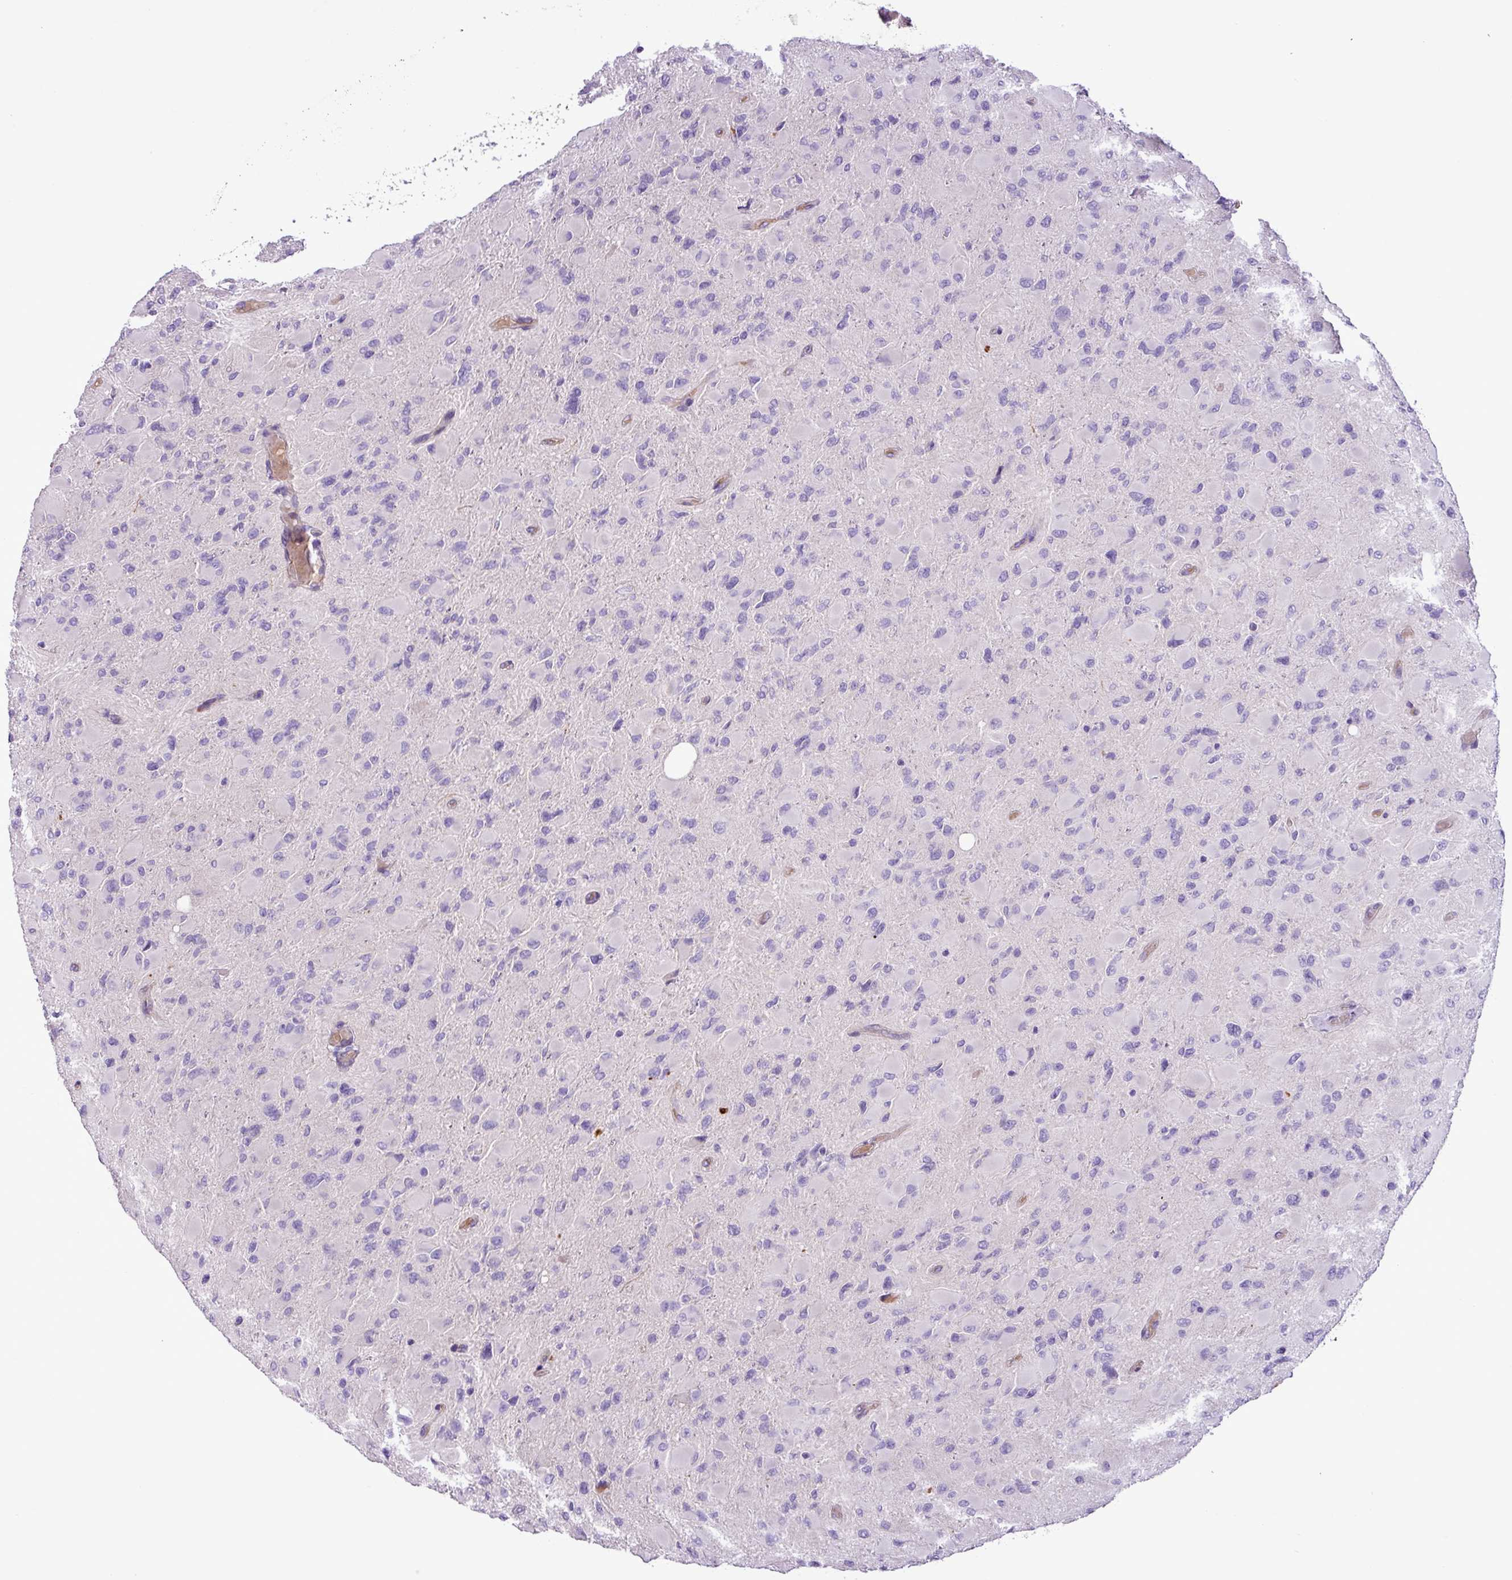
{"staining": {"intensity": "negative", "quantity": "none", "location": "none"}, "tissue": "glioma", "cell_type": "Tumor cells", "image_type": "cancer", "snomed": [{"axis": "morphology", "description": "Glioma, malignant, High grade"}, {"axis": "topography", "description": "Cerebral cortex"}], "caption": "This is an immunohistochemistry image of human high-grade glioma (malignant). There is no positivity in tumor cells.", "gene": "C11orf91", "patient": {"sex": "female", "age": 36}}